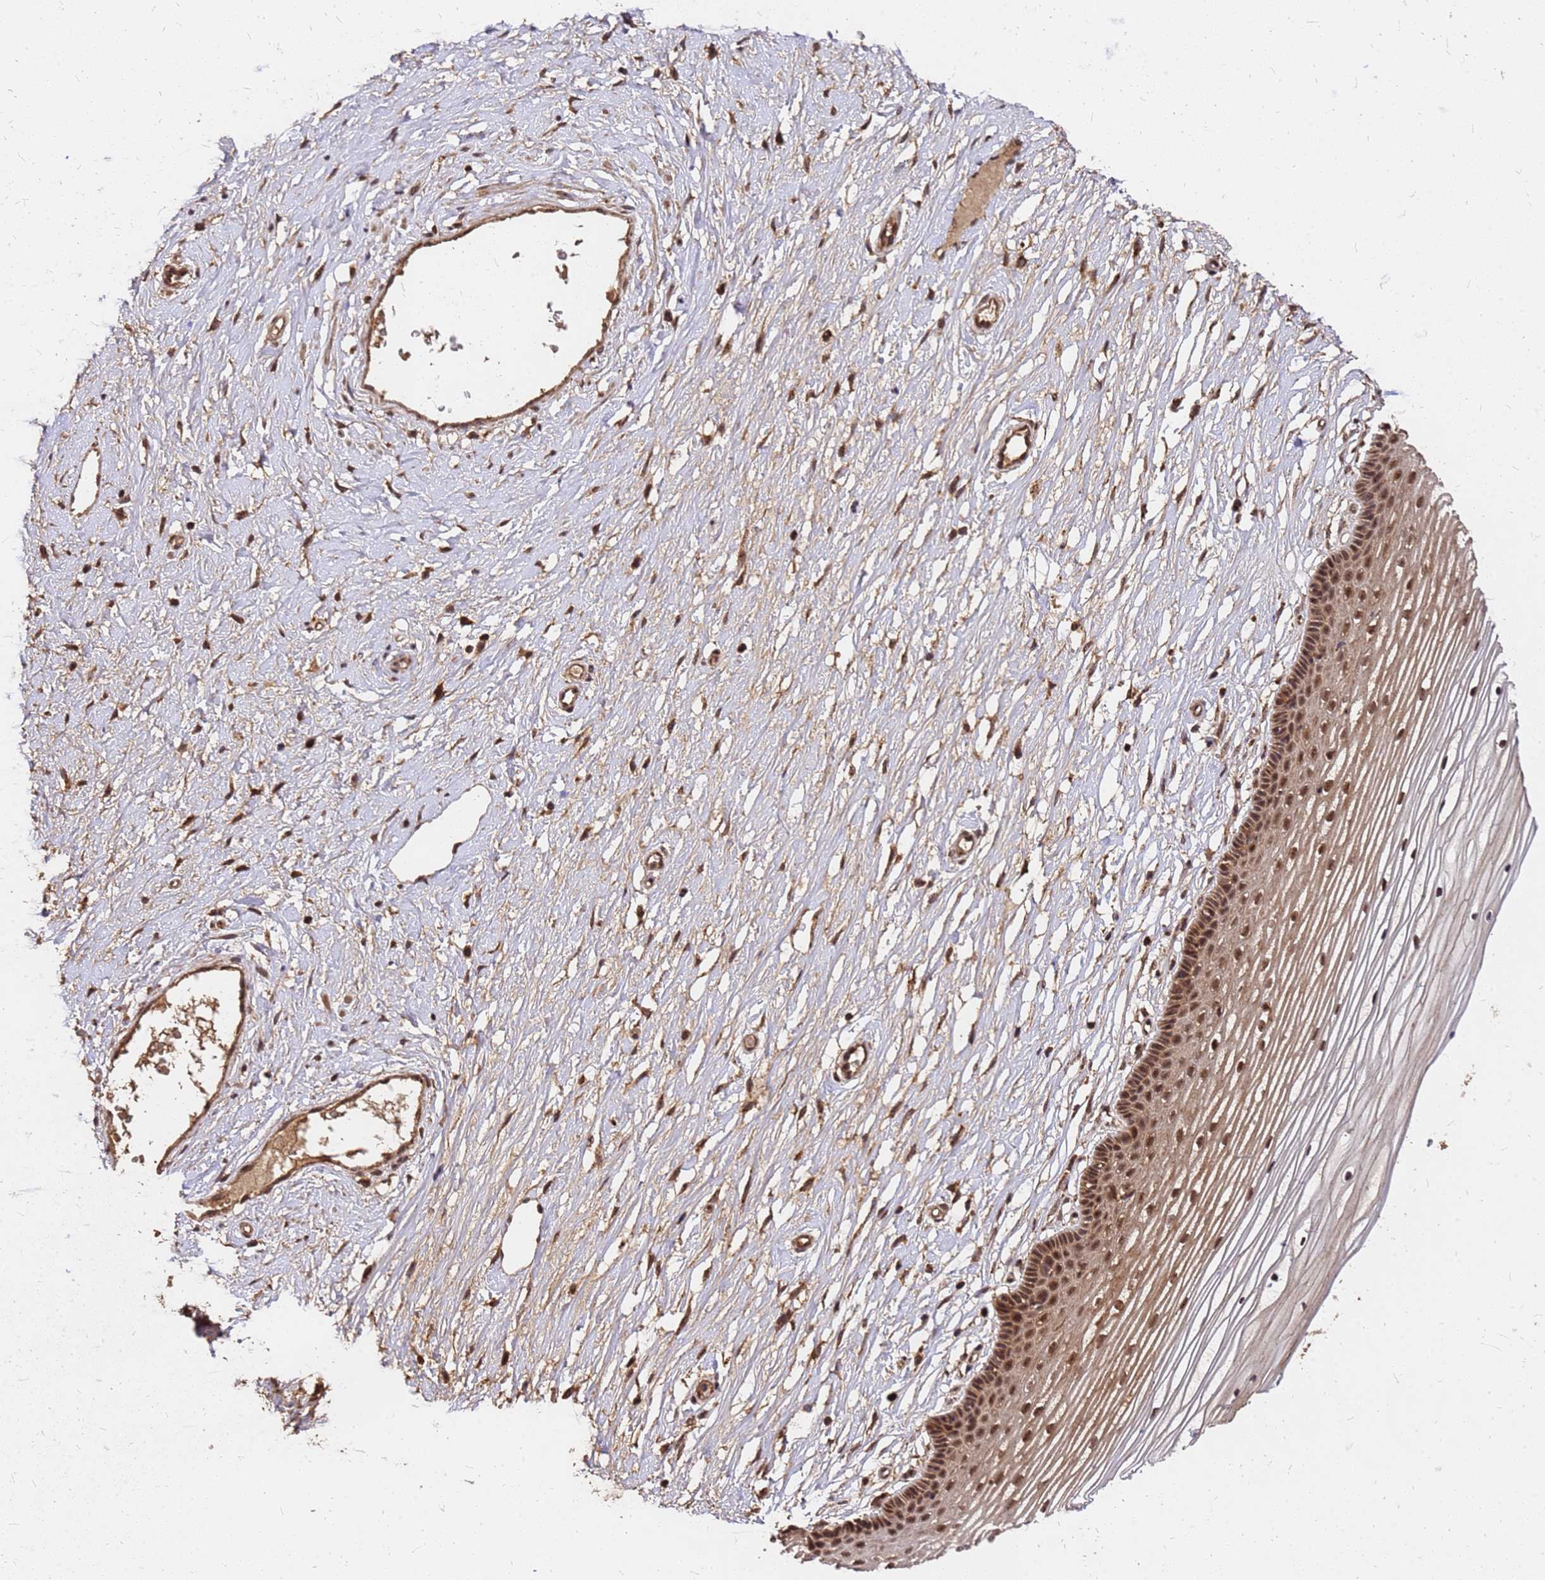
{"staining": {"intensity": "strong", "quantity": "25%-75%", "location": "cytoplasmic/membranous,nuclear"}, "tissue": "vagina", "cell_type": "Squamous epithelial cells", "image_type": "normal", "snomed": [{"axis": "morphology", "description": "Normal tissue, NOS"}, {"axis": "topography", "description": "Vagina"}, {"axis": "topography", "description": "Cervix"}], "caption": "High-power microscopy captured an immunohistochemistry (IHC) micrograph of unremarkable vagina, revealing strong cytoplasmic/membranous,nuclear expression in about 25%-75% of squamous epithelial cells.", "gene": "GPATCH8", "patient": {"sex": "female", "age": 40}}